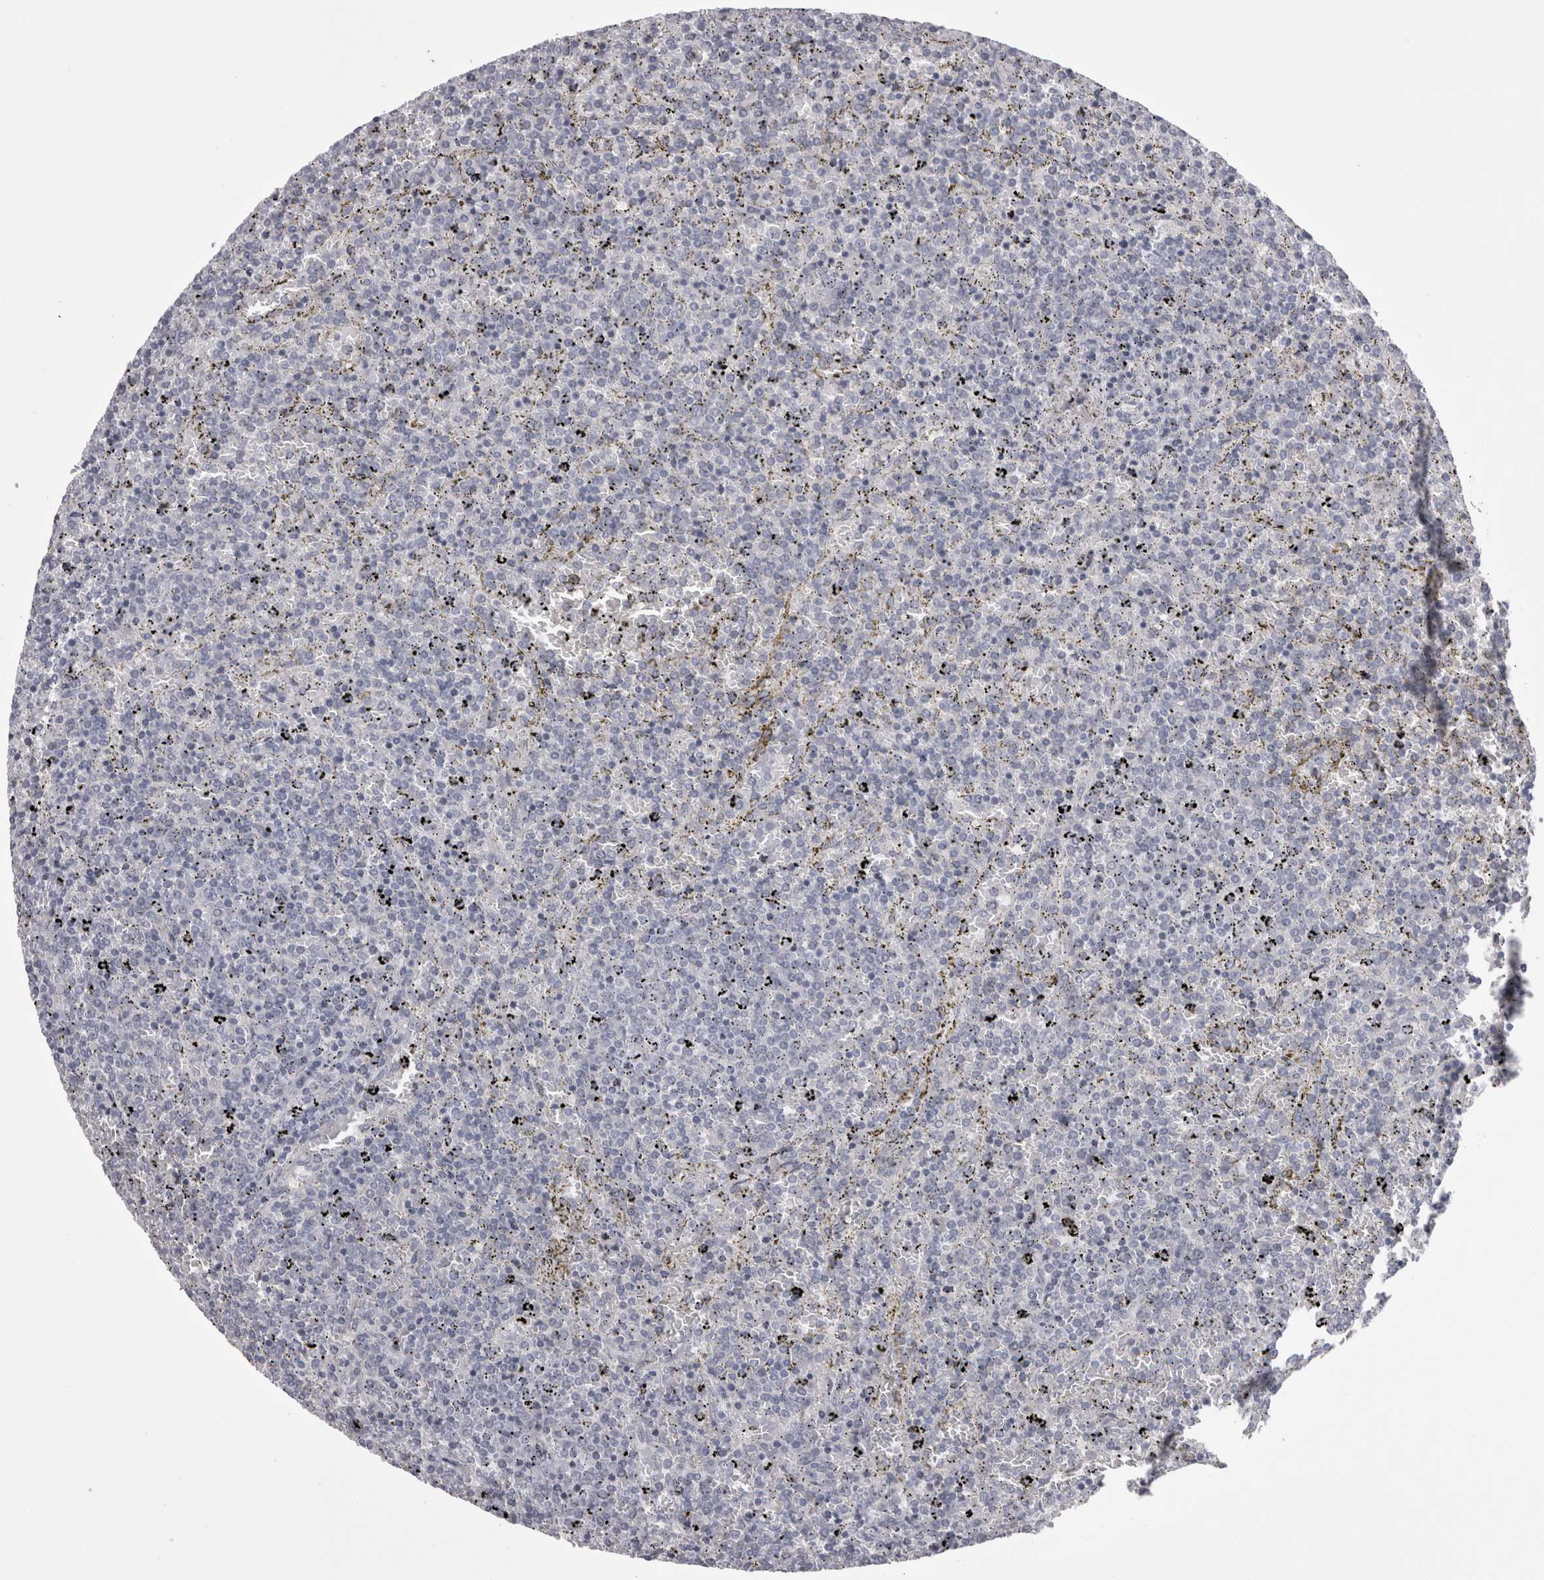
{"staining": {"intensity": "negative", "quantity": "none", "location": "none"}, "tissue": "lymphoma", "cell_type": "Tumor cells", "image_type": "cancer", "snomed": [{"axis": "morphology", "description": "Malignant lymphoma, non-Hodgkin's type, Low grade"}, {"axis": "topography", "description": "Spleen"}], "caption": "An image of low-grade malignant lymphoma, non-Hodgkin's type stained for a protein demonstrates no brown staining in tumor cells.", "gene": "SAA4", "patient": {"sex": "female", "age": 77}}